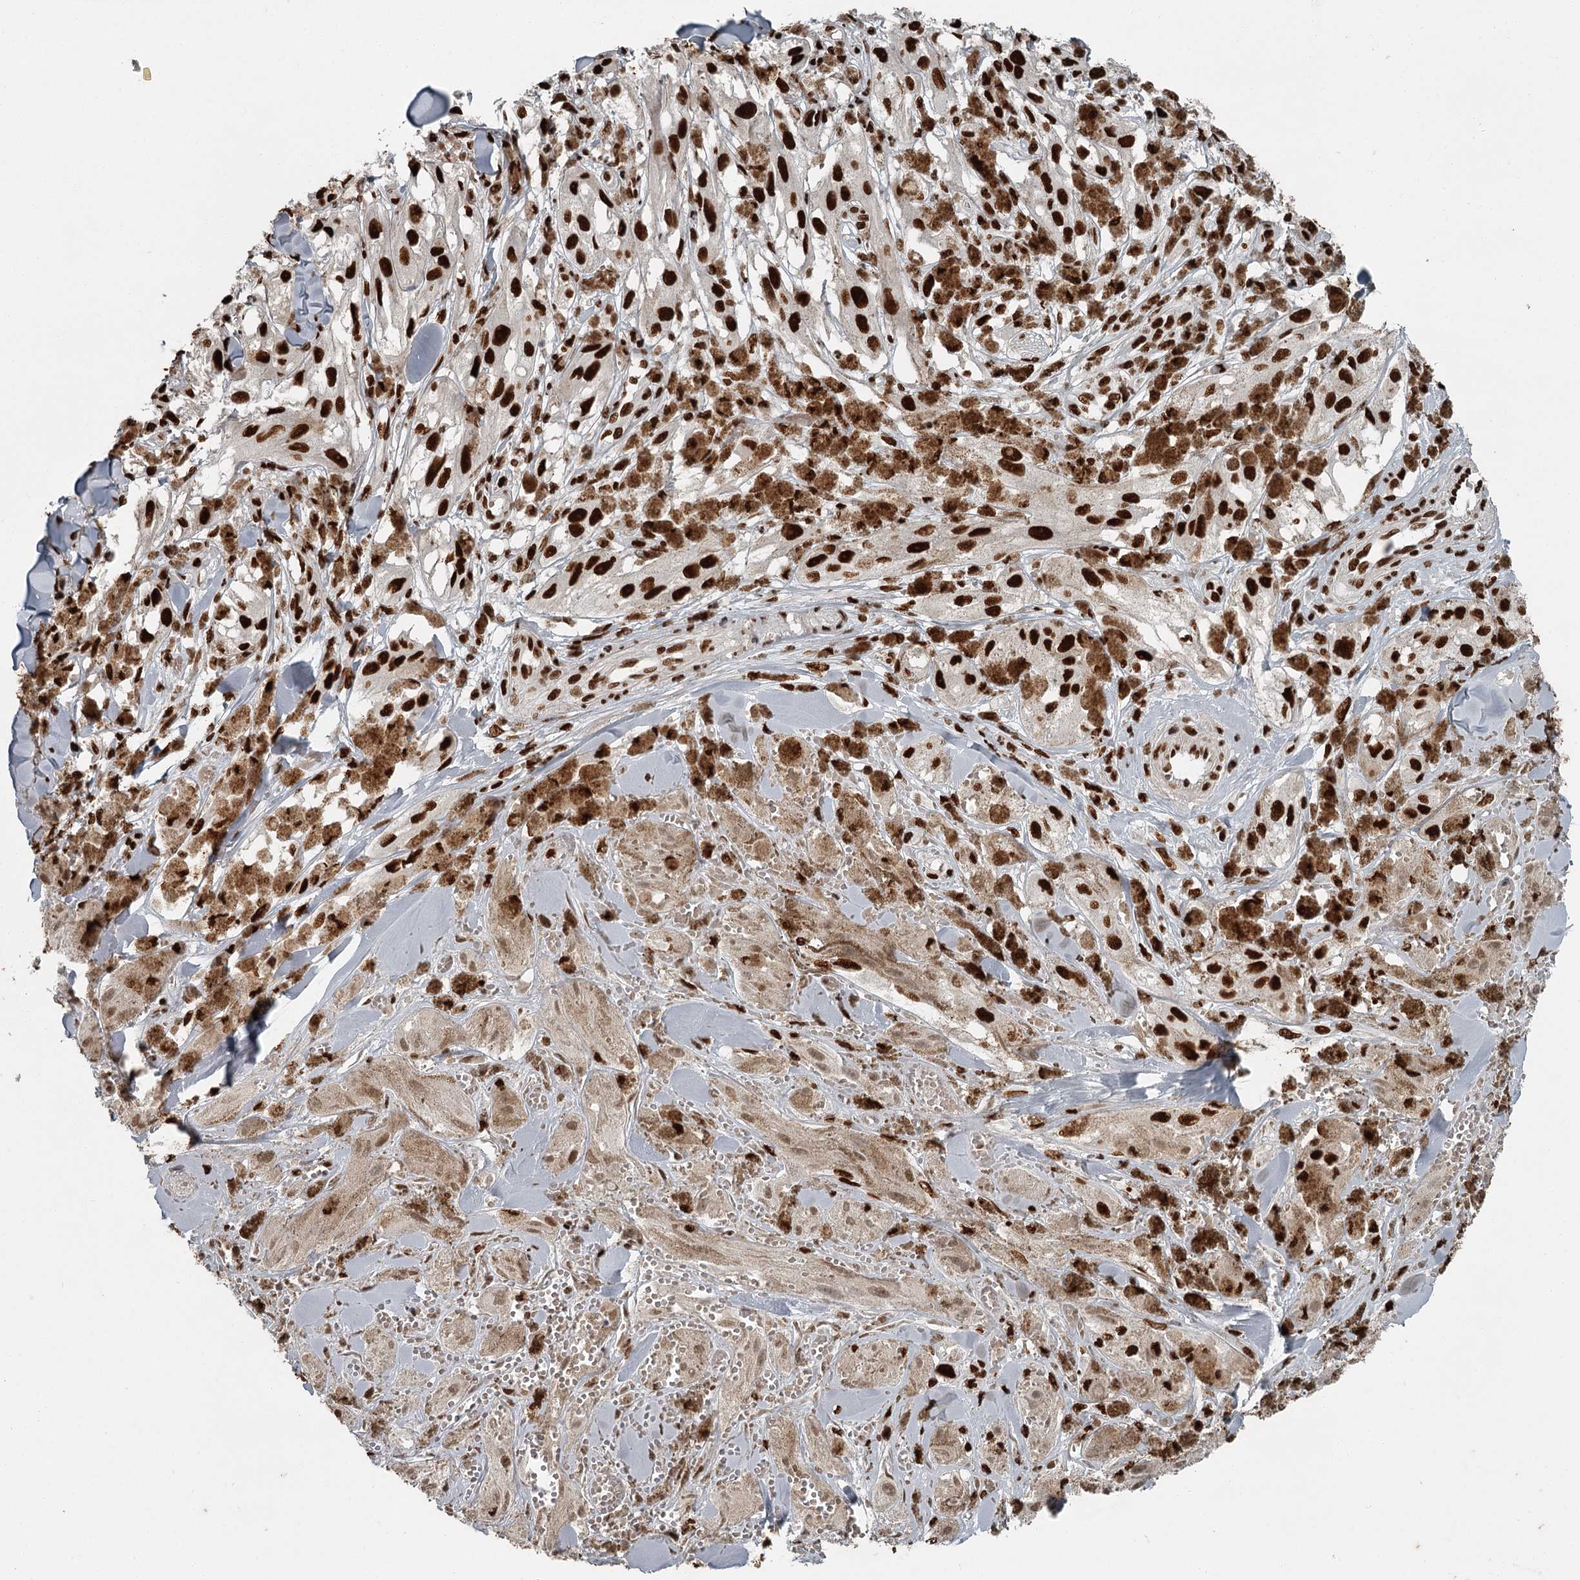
{"staining": {"intensity": "strong", "quantity": ">75%", "location": "nuclear"}, "tissue": "melanoma", "cell_type": "Tumor cells", "image_type": "cancer", "snomed": [{"axis": "morphology", "description": "Malignant melanoma, NOS"}, {"axis": "topography", "description": "Skin"}], "caption": "IHC staining of malignant melanoma, which demonstrates high levels of strong nuclear staining in about >75% of tumor cells indicating strong nuclear protein positivity. The staining was performed using DAB (brown) for protein detection and nuclei were counterstained in hematoxylin (blue).", "gene": "RBBP7", "patient": {"sex": "male", "age": 88}}